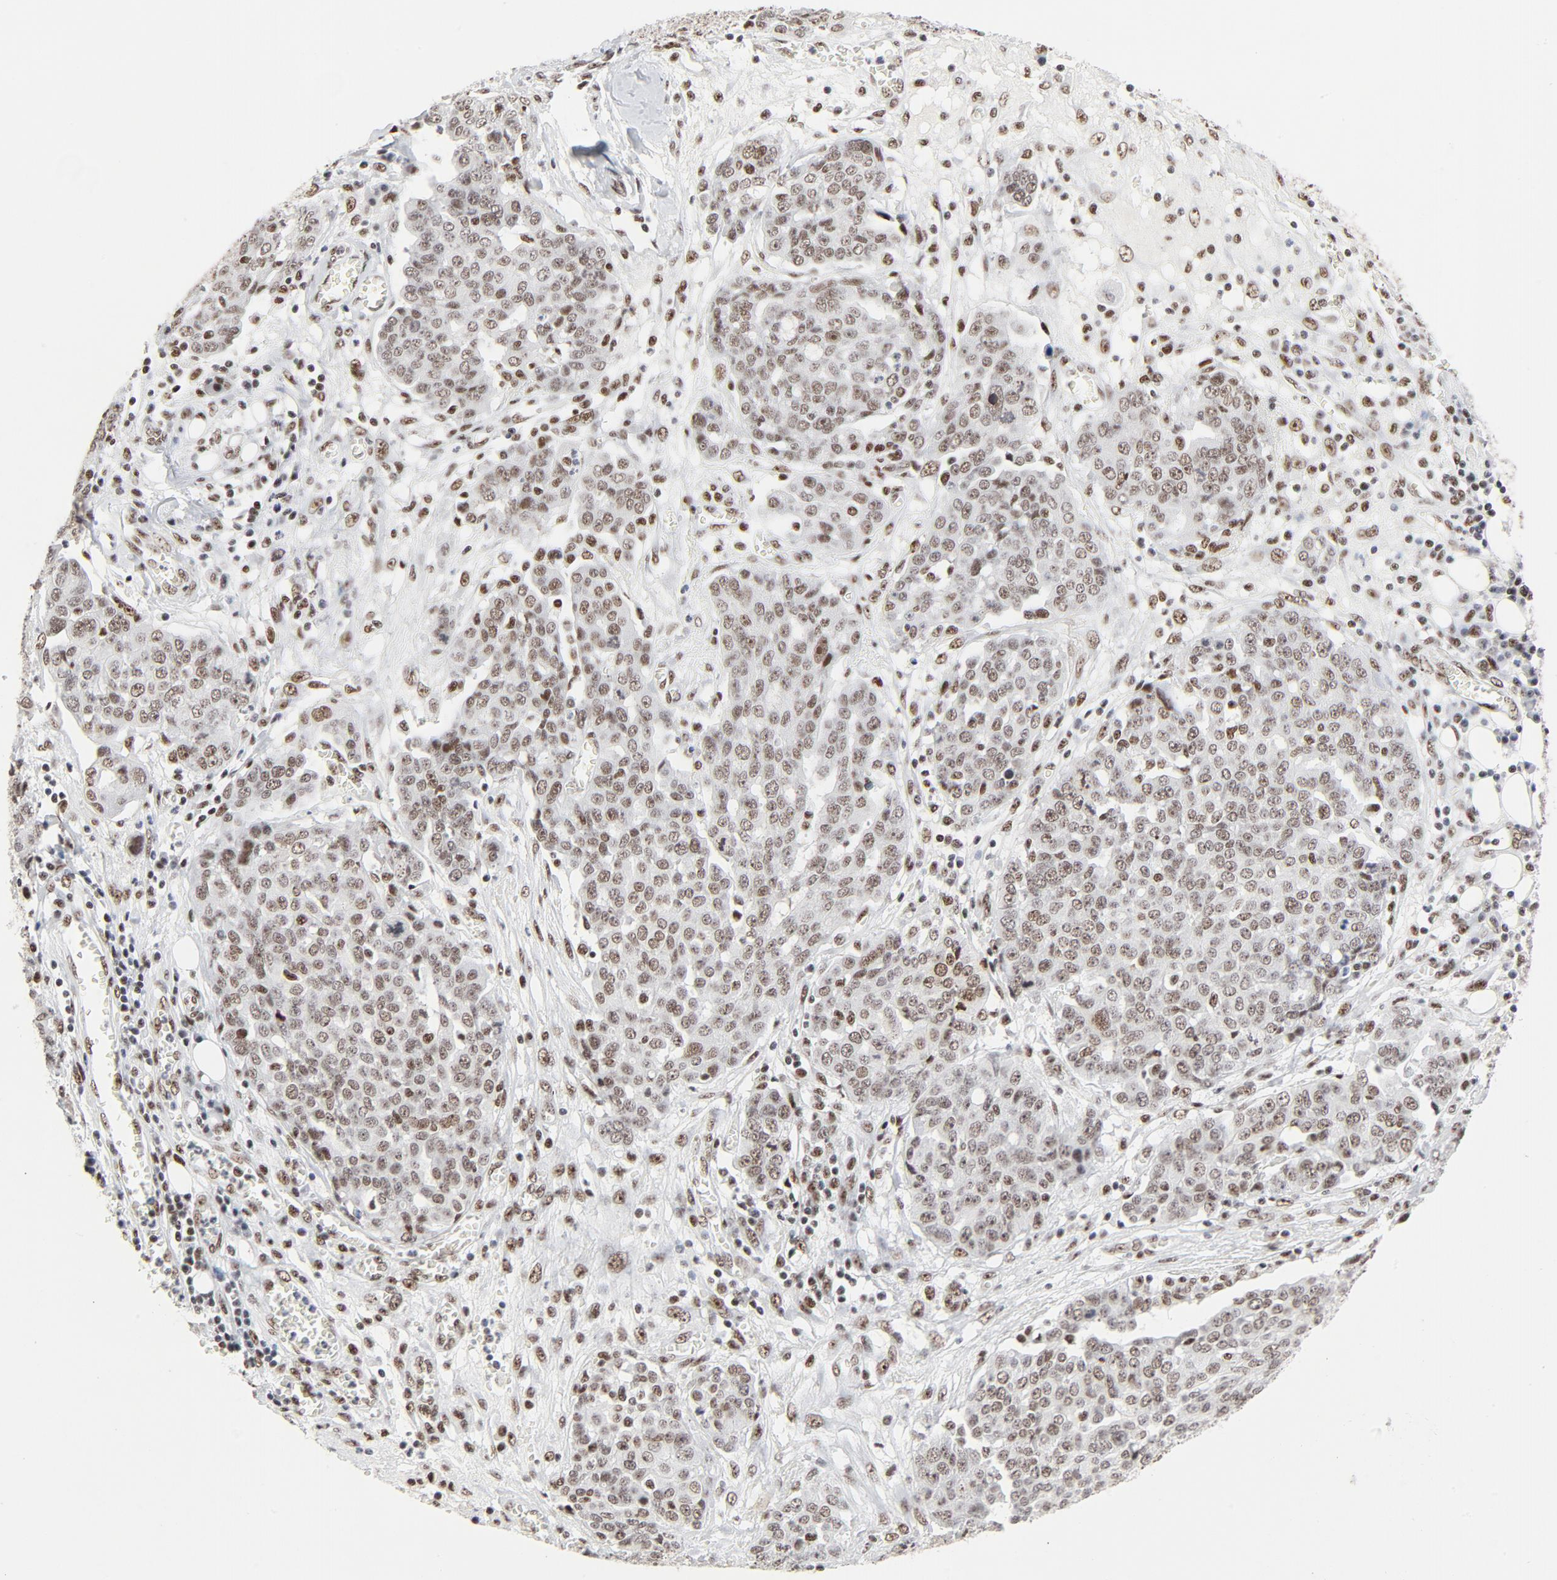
{"staining": {"intensity": "moderate", "quantity": ">75%", "location": "nuclear"}, "tissue": "ovarian cancer", "cell_type": "Tumor cells", "image_type": "cancer", "snomed": [{"axis": "morphology", "description": "Cystadenocarcinoma, serous, NOS"}, {"axis": "topography", "description": "Soft tissue"}, {"axis": "topography", "description": "Ovary"}], "caption": "A micrograph showing moderate nuclear expression in about >75% of tumor cells in ovarian cancer (serous cystadenocarcinoma), as visualized by brown immunohistochemical staining.", "gene": "GTF2H1", "patient": {"sex": "female", "age": 57}}